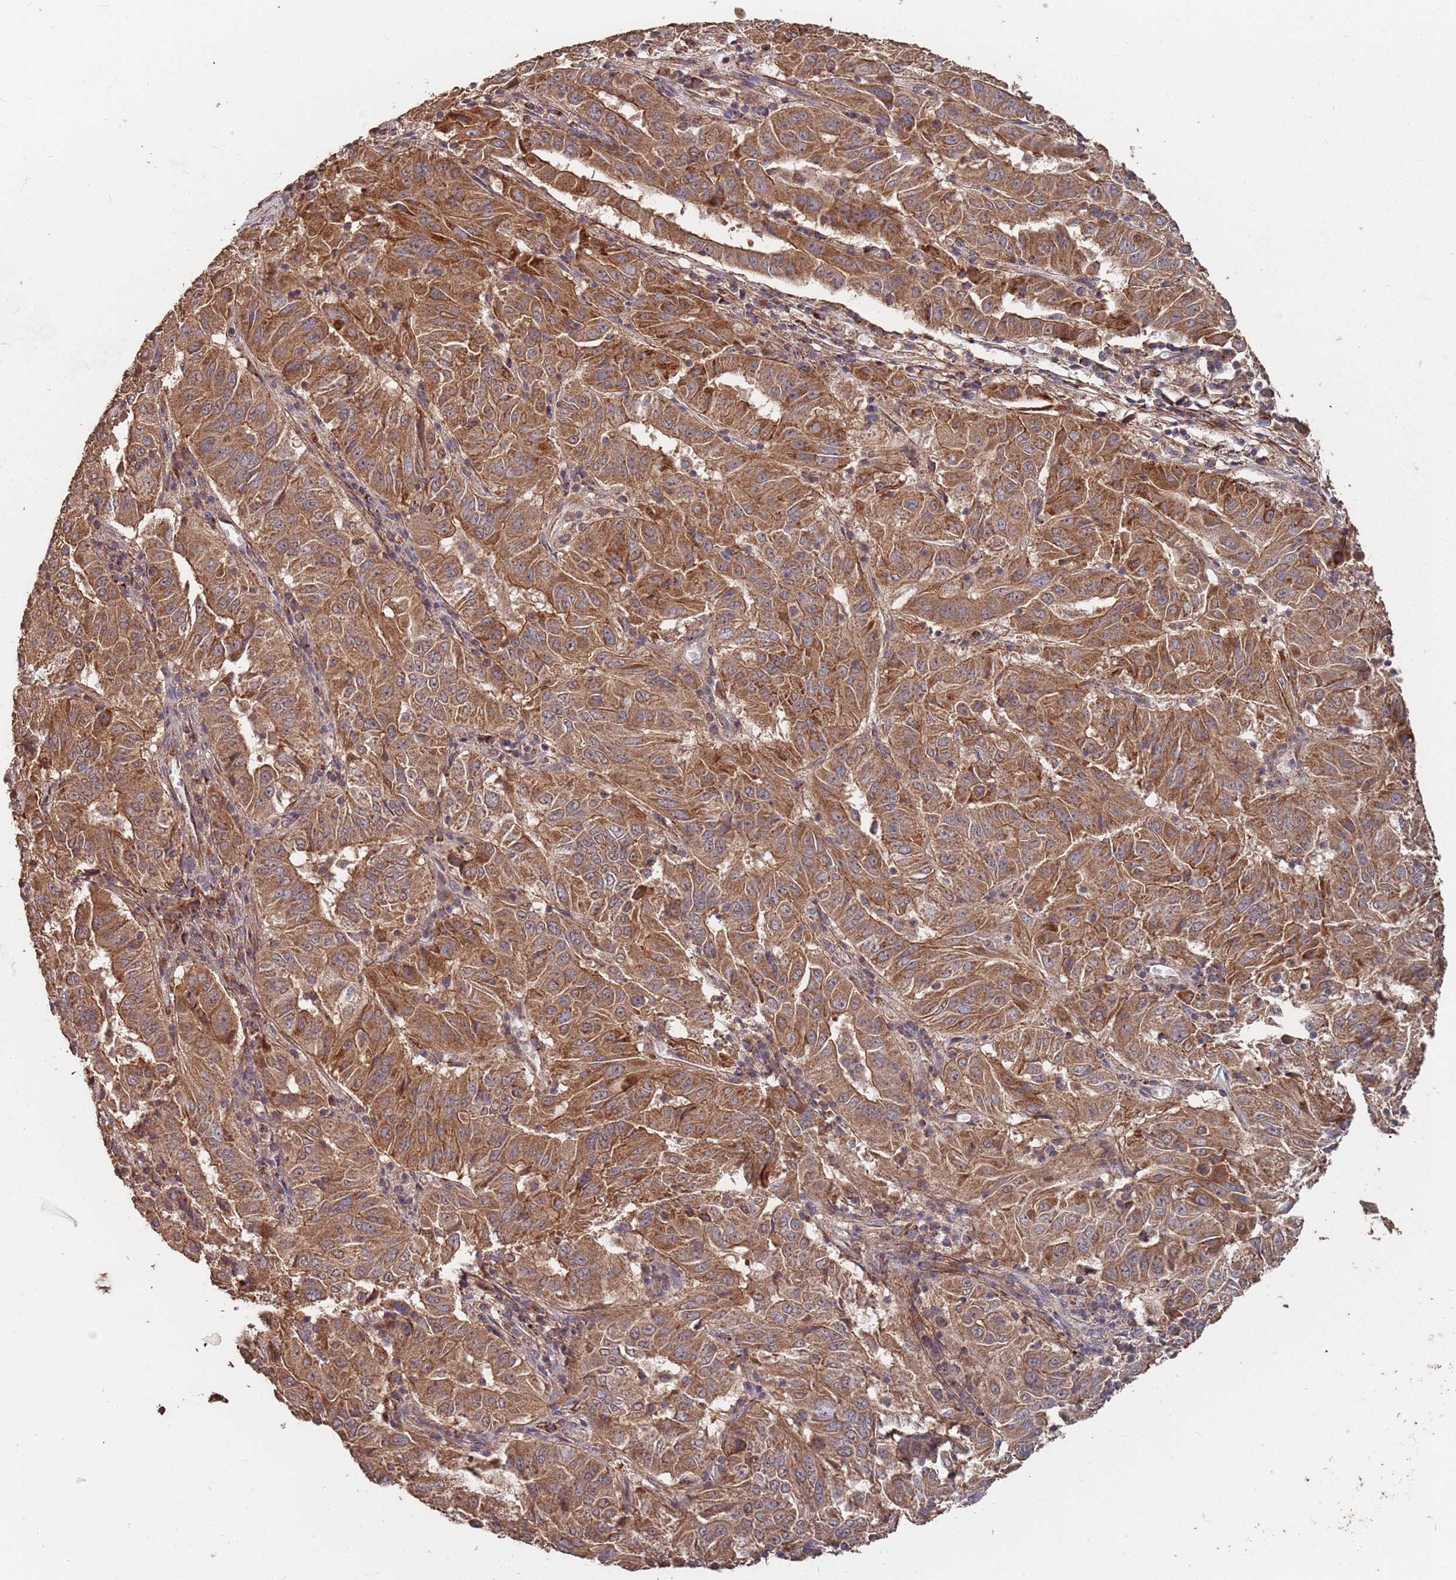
{"staining": {"intensity": "strong", "quantity": ">75%", "location": "cytoplasmic/membranous"}, "tissue": "pancreatic cancer", "cell_type": "Tumor cells", "image_type": "cancer", "snomed": [{"axis": "morphology", "description": "Adenocarcinoma, NOS"}, {"axis": "topography", "description": "Pancreas"}], "caption": "Pancreatic adenocarcinoma stained for a protein (brown) demonstrates strong cytoplasmic/membranous positive staining in approximately >75% of tumor cells.", "gene": "PRORP", "patient": {"sex": "male", "age": 63}}